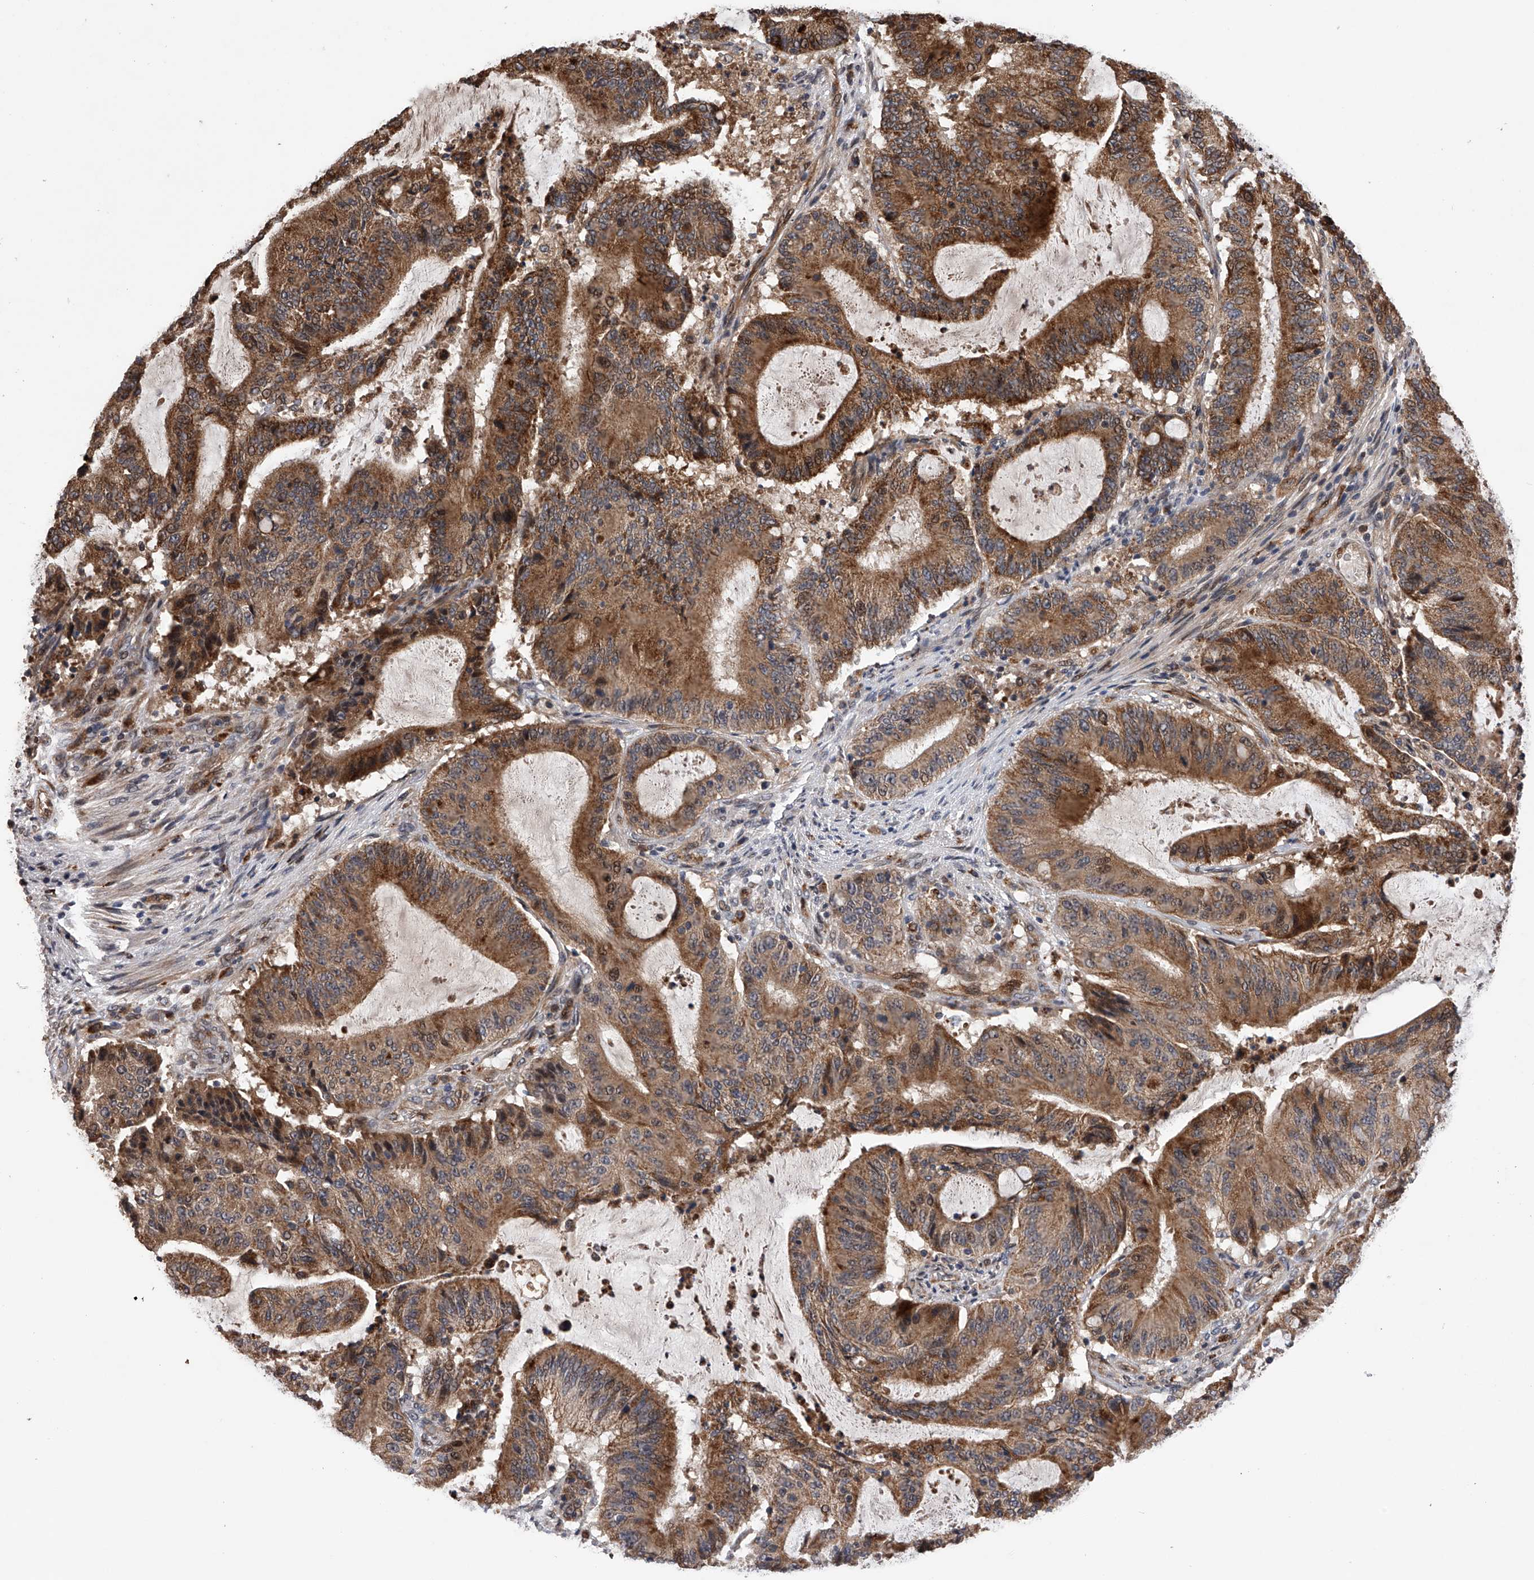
{"staining": {"intensity": "moderate", "quantity": ">75%", "location": "cytoplasmic/membranous,nuclear"}, "tissue": "liver cancer", "cell_type": "Tumor cells", "image_type": "cancer", "snomed": [{"axis": "morphology", "description": "Normal tissue, NOS"}, {"axis": "morphology", "description": "Cholangiocarcinoma"}, {"axis": "topography", "description": "Liver"}, {"axis": "topography", "description": "Peripheral nerve tissue"}], "caption": "The histopathology image displays a brown stain indicating the presence of a protein in the cytoplasmic/membranous and nuclear of tumor cells in cholangiocarcinoma (liver).", "gene": "MAP3K11", "patient": {"sex": "female", "age": 73}}